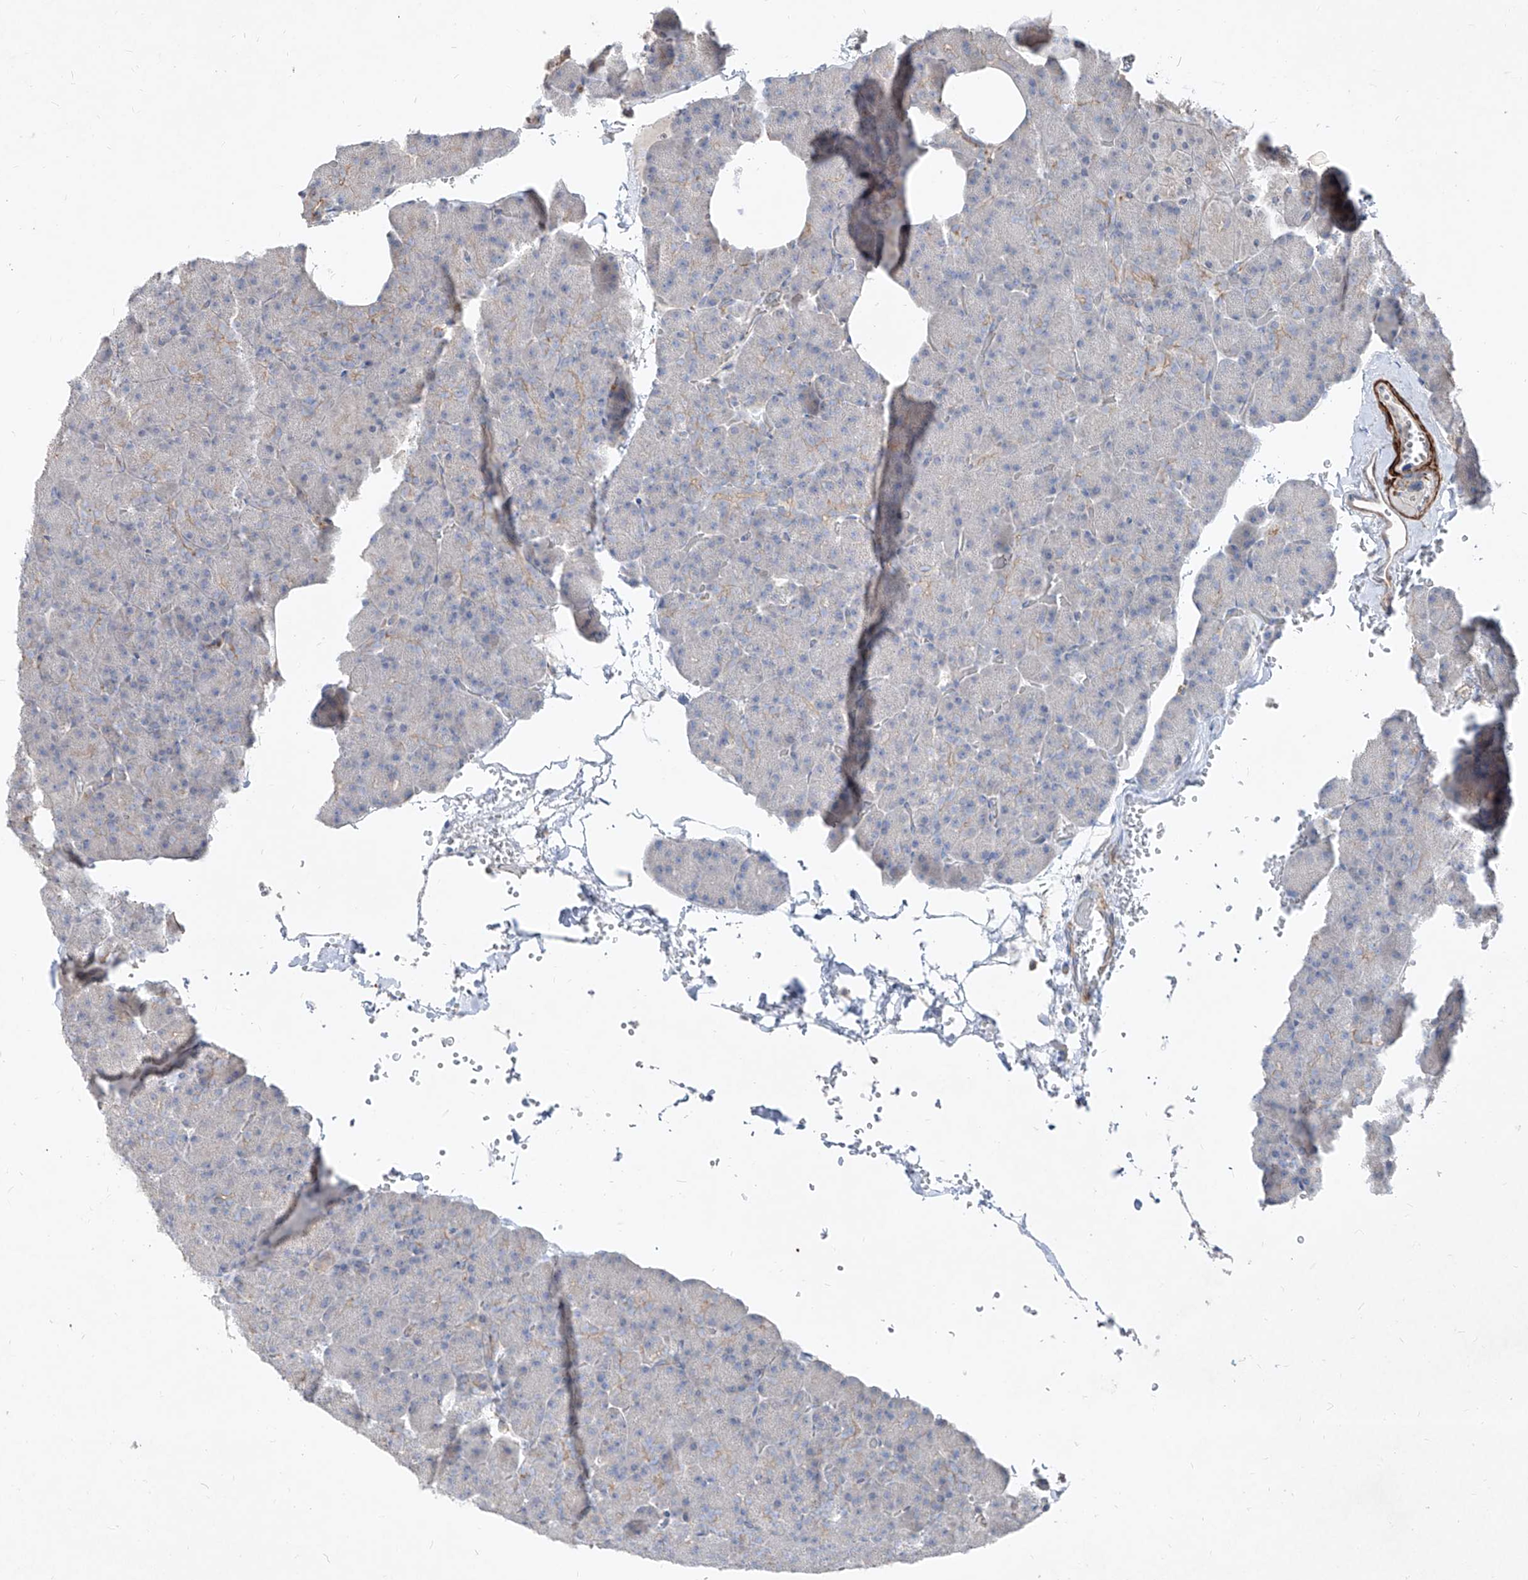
{"staining": {"intensity": "weak", "quantity": "25%-75%", "location": "cytoplasmic/membranous"}, "tissue": "pancreas", "cell_type": "Exocrine glandular cells", "image_type": "normal", "snomed": [{"axis": "morphology", "description": "Normal tissue, NOS"}, {"axis": "morphology", "description": "Carcinoid, malignant, NOS"}, {"axis": "topography", "description": "Pancreas"}], "caption": "IHC of benign pancreas reveals low levels of weak cytoplasmic/membranous staining in about 25%-75% of exocrine glandular cells.", "gene": "UFD1", "patient": {"sex": "female", "age": 35}}